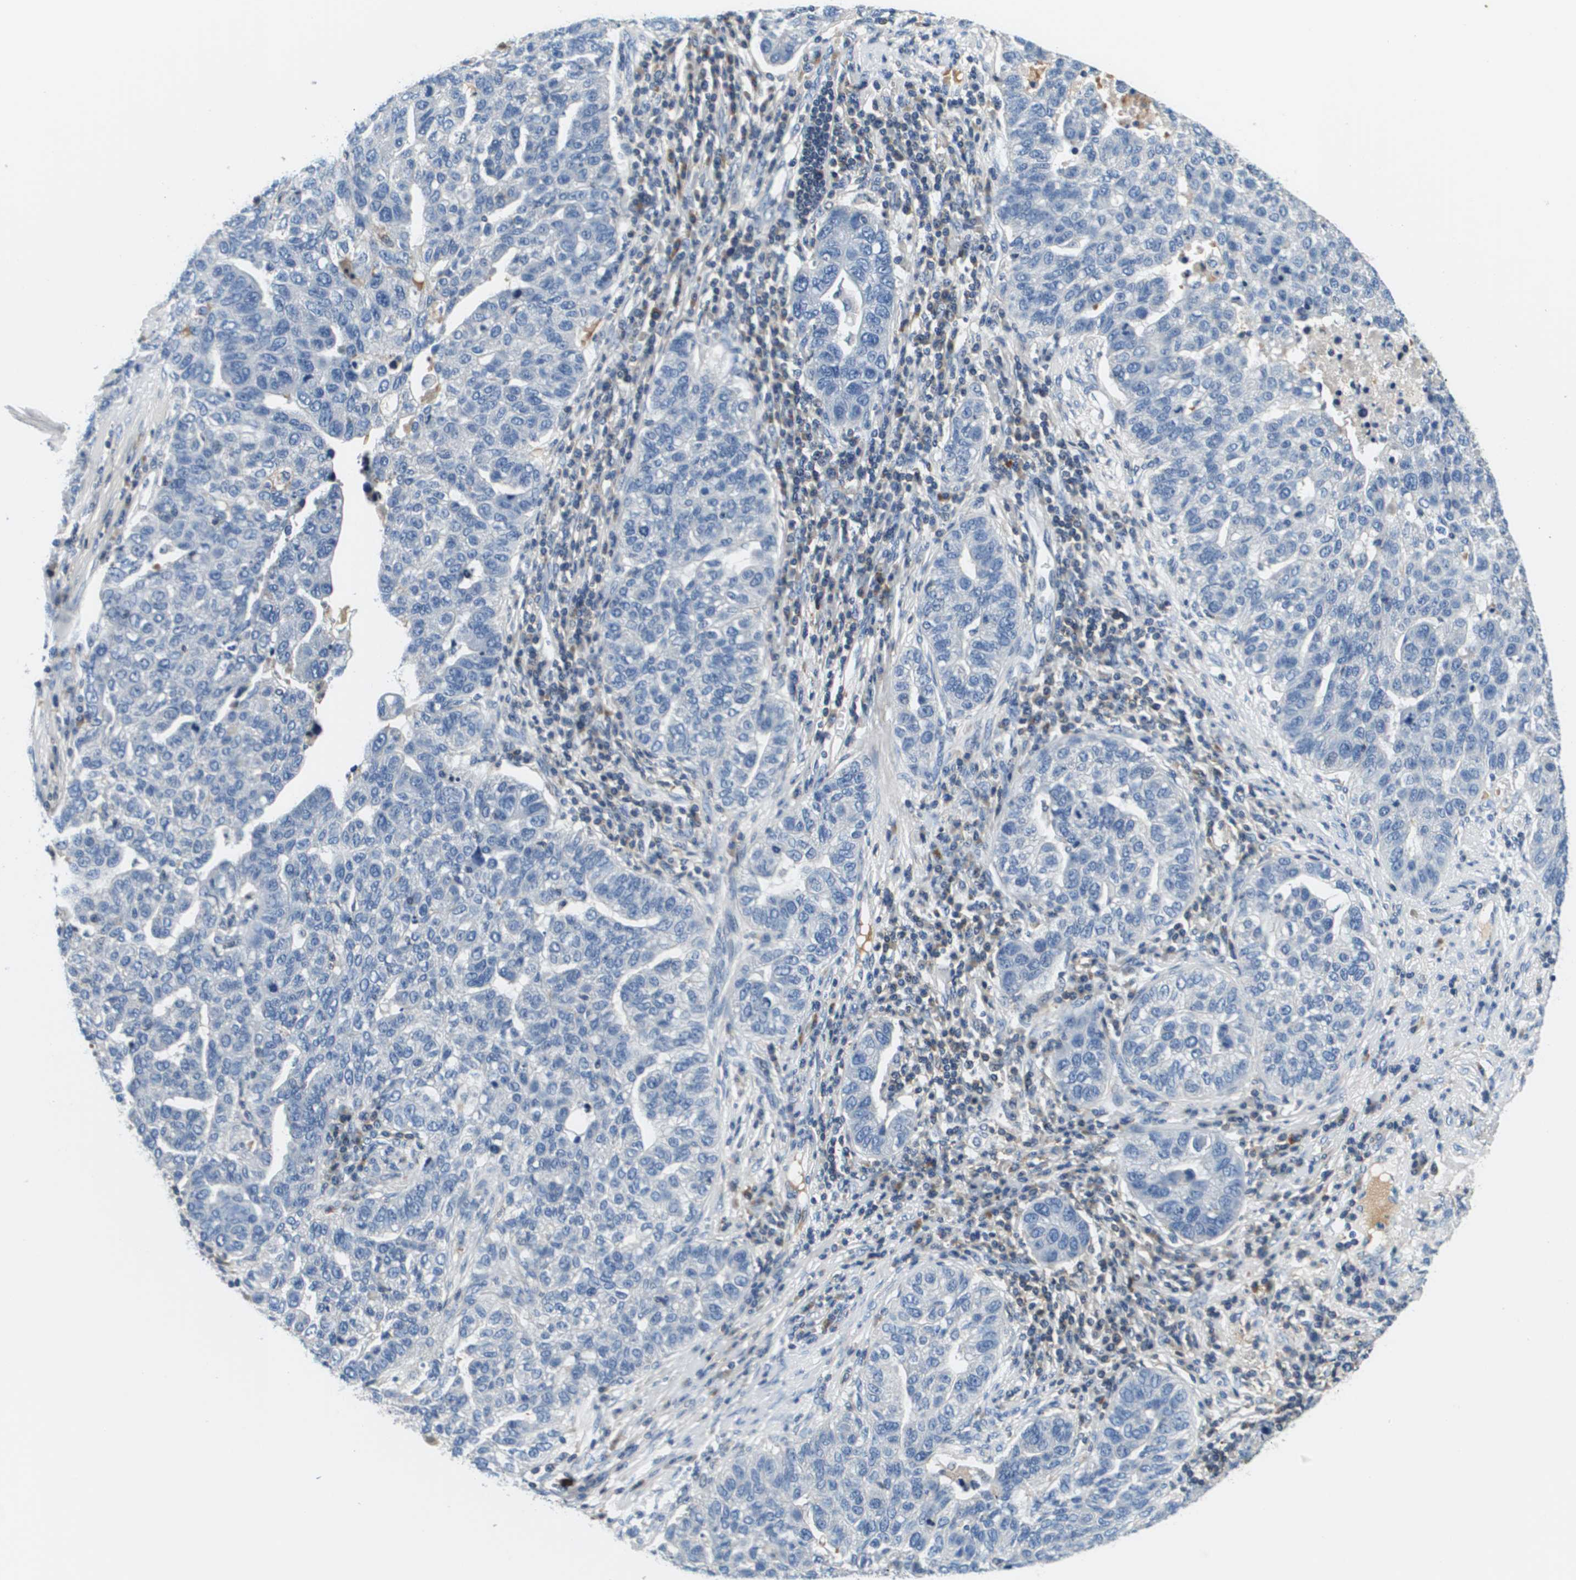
{"staining": {"intensity": "negative", "quantity": "none", "location": "none"}, "tissue": "pancreatic cancer", "cell_type": "Tumor cells", "image_type": "cancer", "snomed": [{"axis": "morphology", "description": "Adenocarcinoma, NOS"}, {"axis": "topography", "description": "Pancreas"}], "caption": "Tumor cells show no significant protein staining in adenocarcinoma (pancreatic).", "gene": "KCNQ5", "patient": {"sex": "female", "age": 61}}